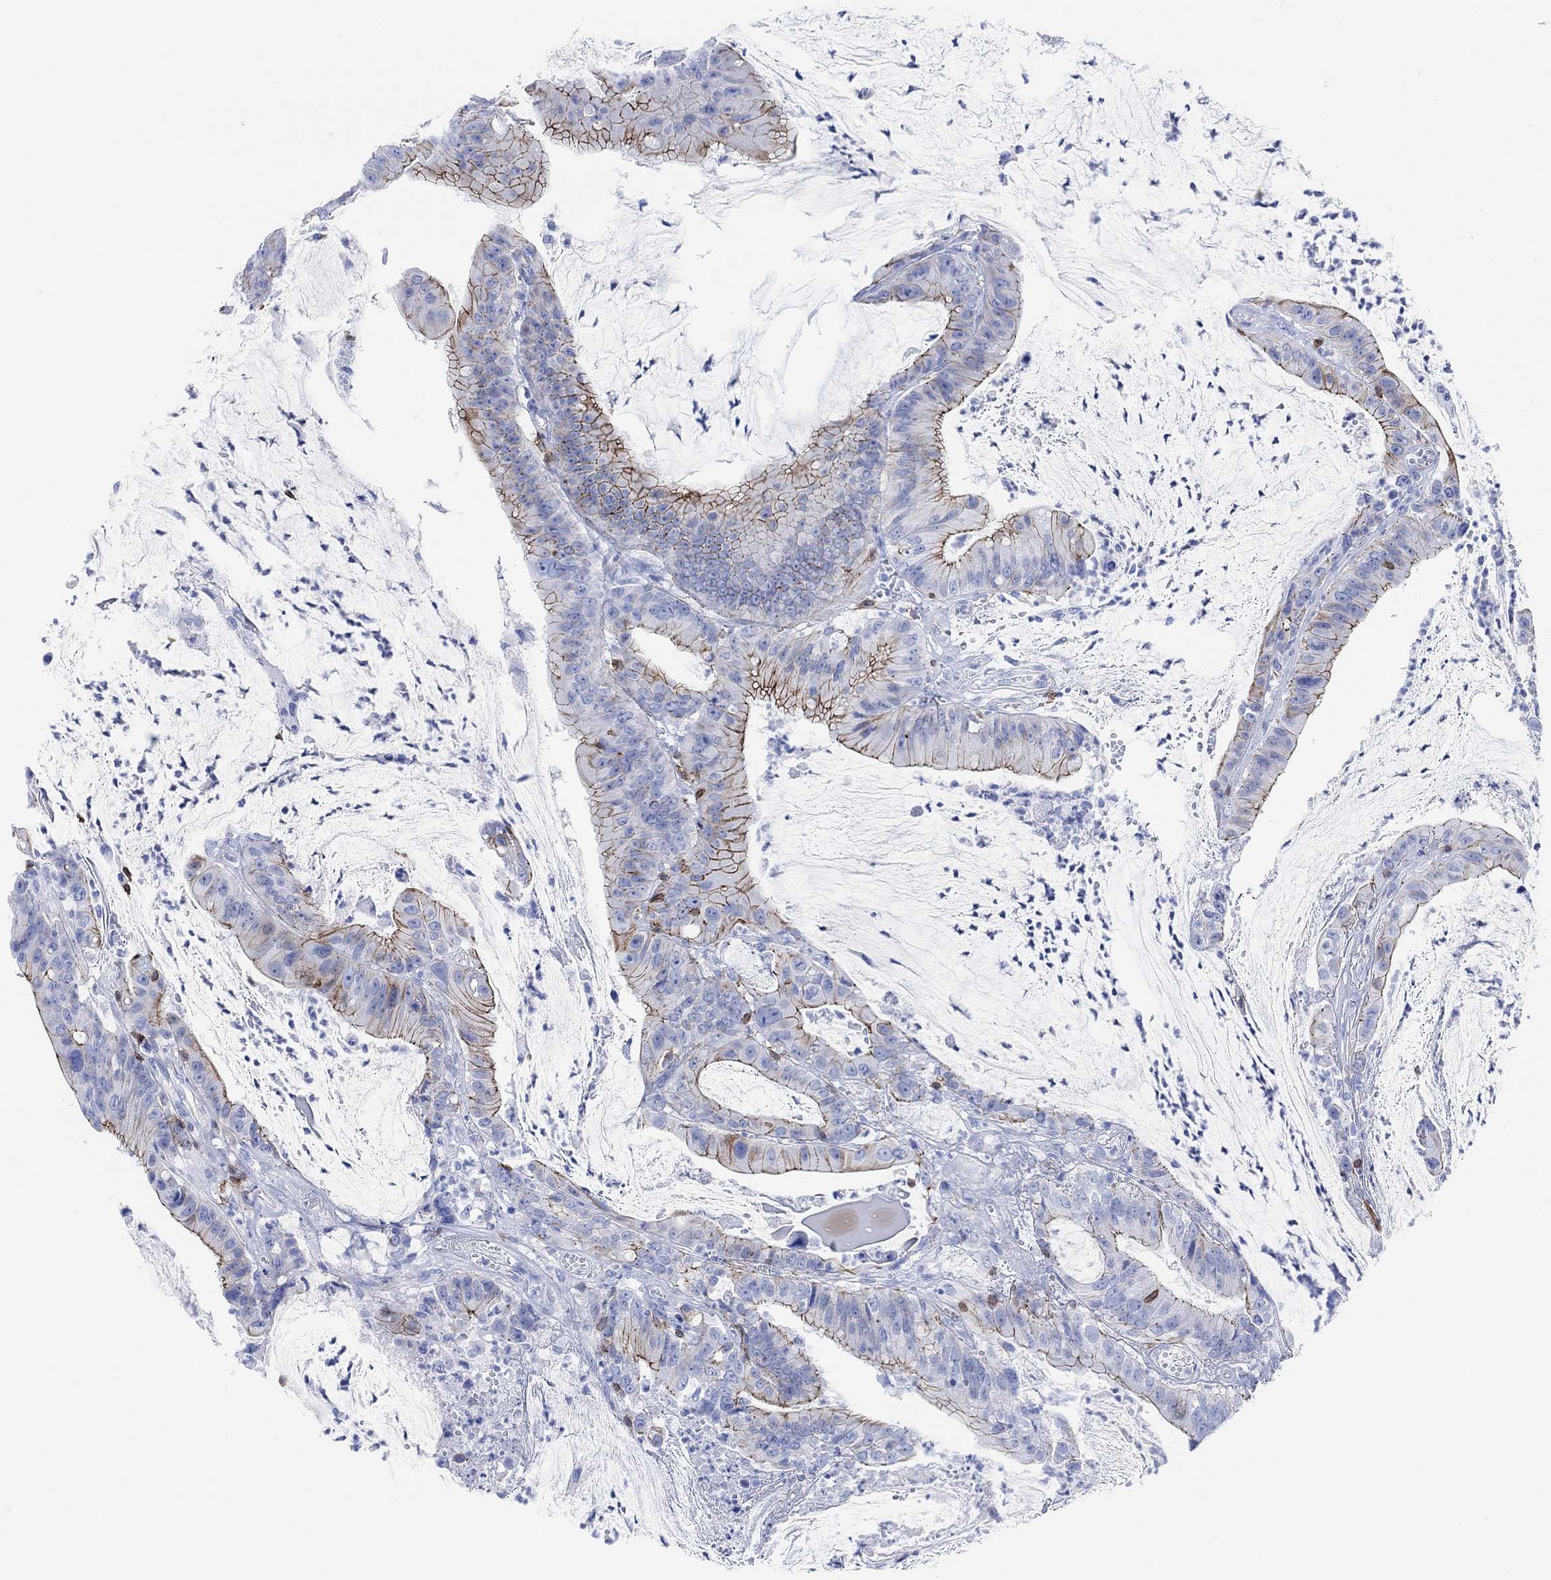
{"staining": {"intensity": "strong", "quantity": "<25%", "location": "cytoplasmic/membranous"}, "tissue": "colorectal cancer", "cell_type": "Tumor cells", "image_type": "cancer", "snomed": [{"axis": "morphology", "description": "Adenocarcinoma, NOS"}, {"axis": "topography", "description": "Colon"}], "caption": "There is medium levels of strong cytoplasmic/membranous expression in tumor cells of colorectal cancer, as demonstrated by immunohistochemical staining (brown color).", "gene": "GPR65", "patient": {"sex": "female", "age": 69}}